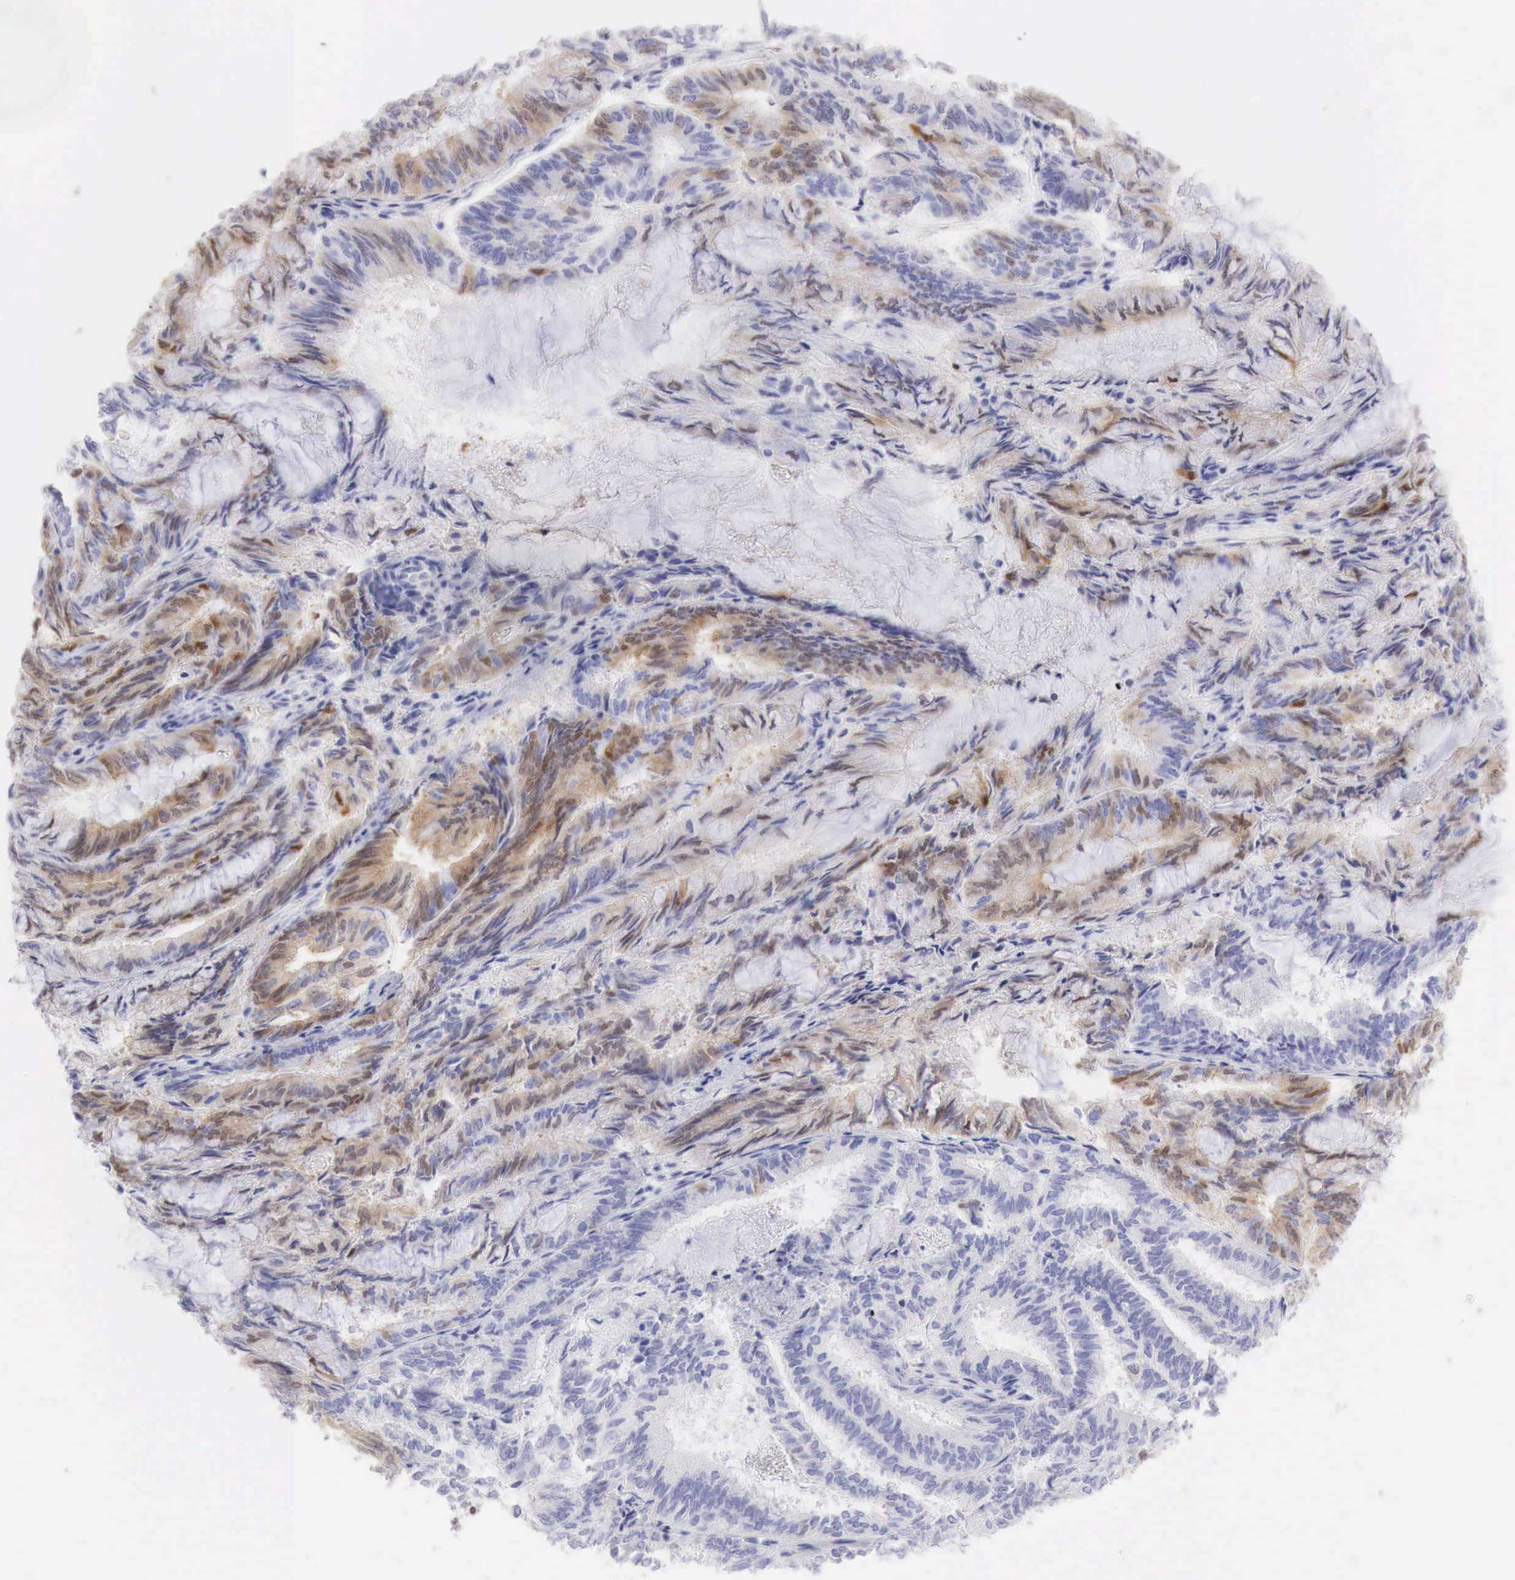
{"staining": {"intensity": "moderate", "quantity": "25%-75%", "location": "cytoplasmic/membranous"}, "tissue": "endometrial cancer", "cell_type": "Tumor cells", "image_type": "cancer", "snomed": [{"axis": "morphology", "description": "Adenocarcinoma, NOS"}, {"axis": "topography", "description": "Endometrium"}], "caption": "High-power microscopy captured an immunohistochemistry (IHC) photomicrograph of endometrial cancer, revealing moderate cytoplasmic/membranous staining in approximately 25%-75% of tumor cells.", "gene": "CDKN2A", "patient": {"sex": "female", "age": 59}}